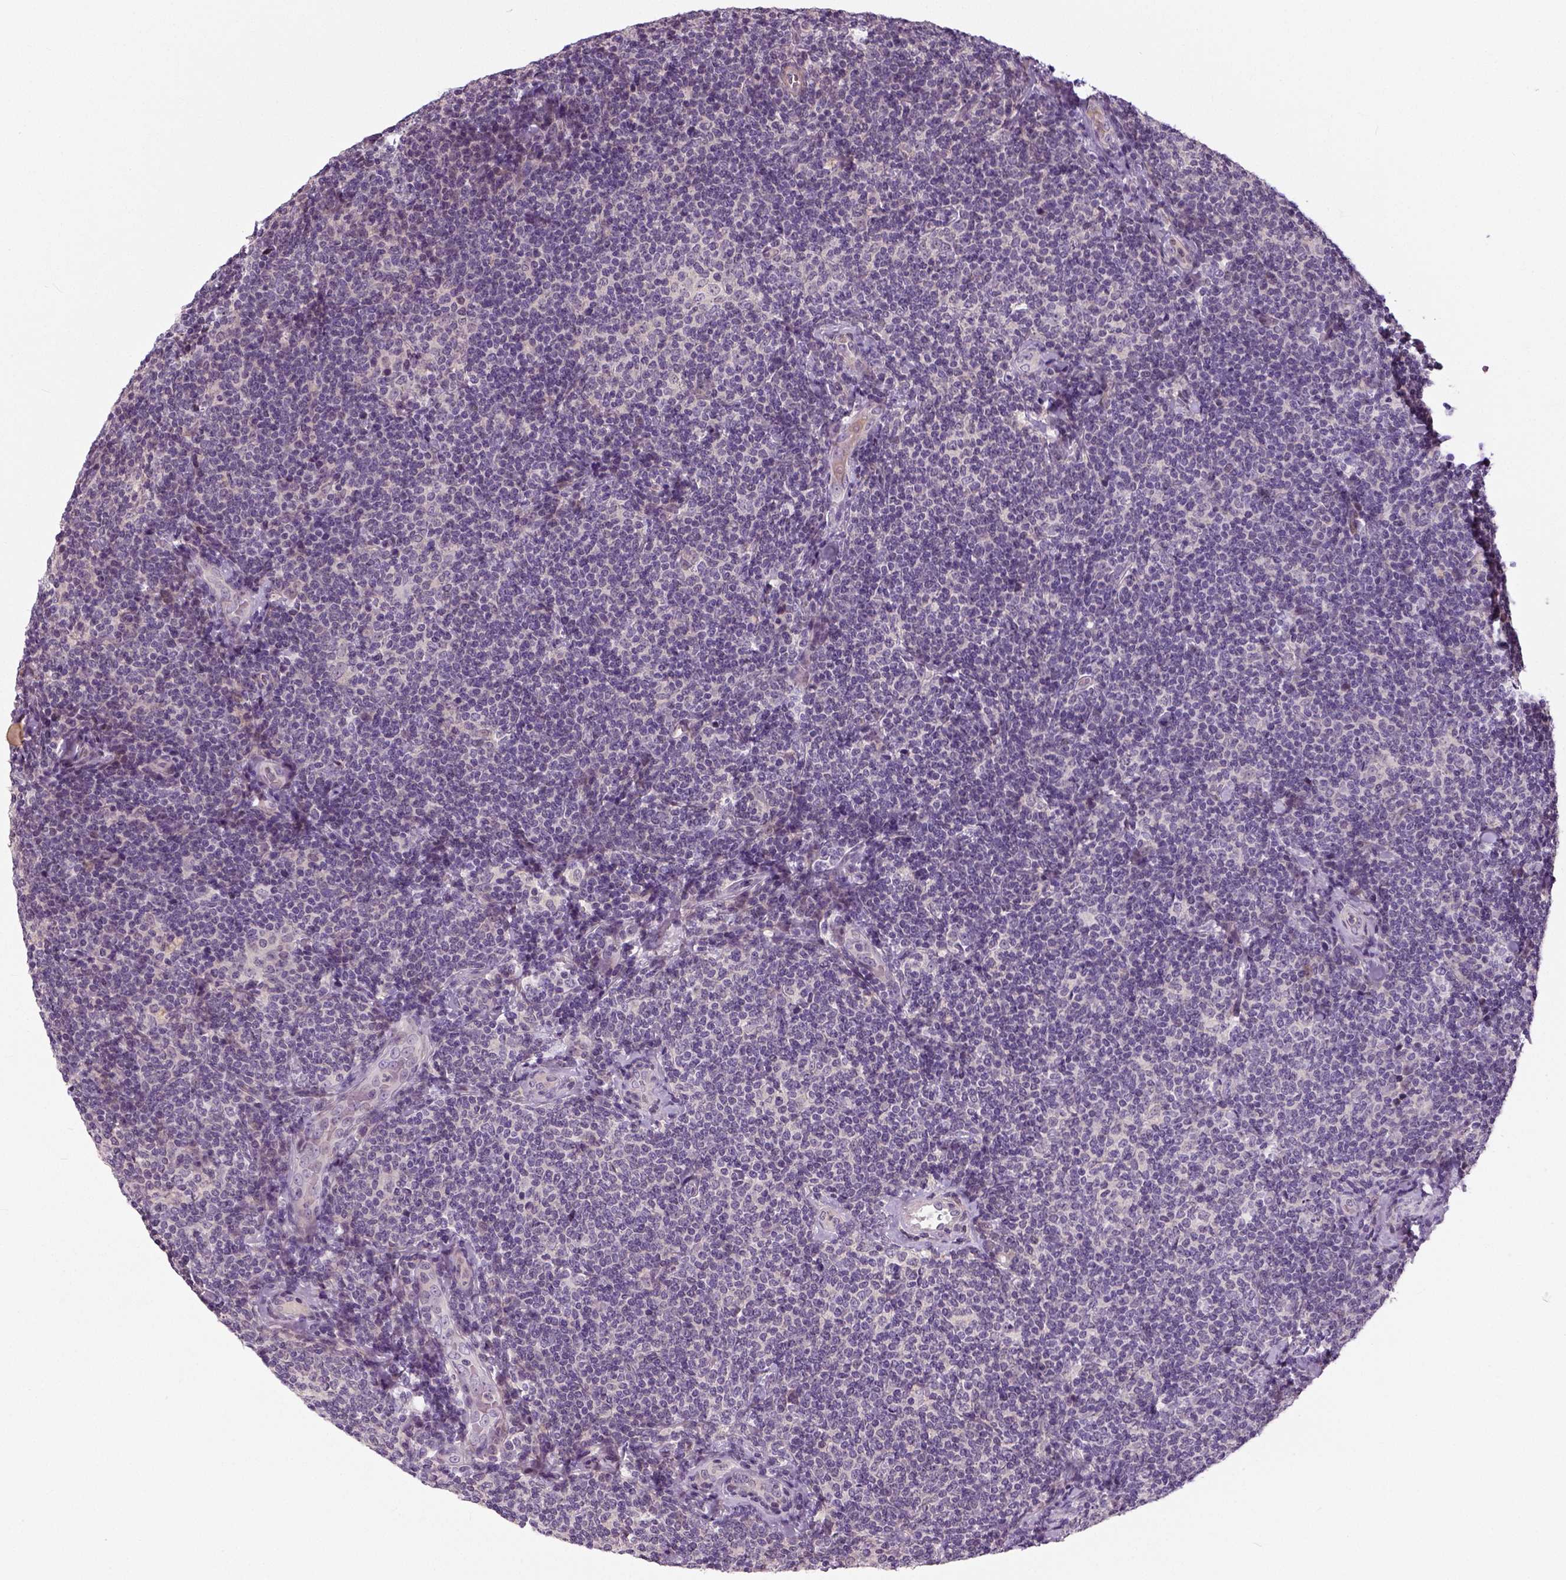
{"staining": {"intensity": "negative", "quantity": "none", "location": "none"}, "tissue": "lymphoma", "cell_type": "Tumor cells", "image_type": "cancer", "snomed": [{"axis": "morphology", "description": "Malignant lymphoma, non-Hodgkin's type, Low grade"}, {"axis": "topography", "description": "Lymph node"}], "caption": "A histopathology image of malignant lymphoma, non-Hodgkin's type (low-grade) stained for a protein reveals no brown staining in tumor cells.", "gene": "NECAB1", "patient": {"sex": "female", "age": 56}}